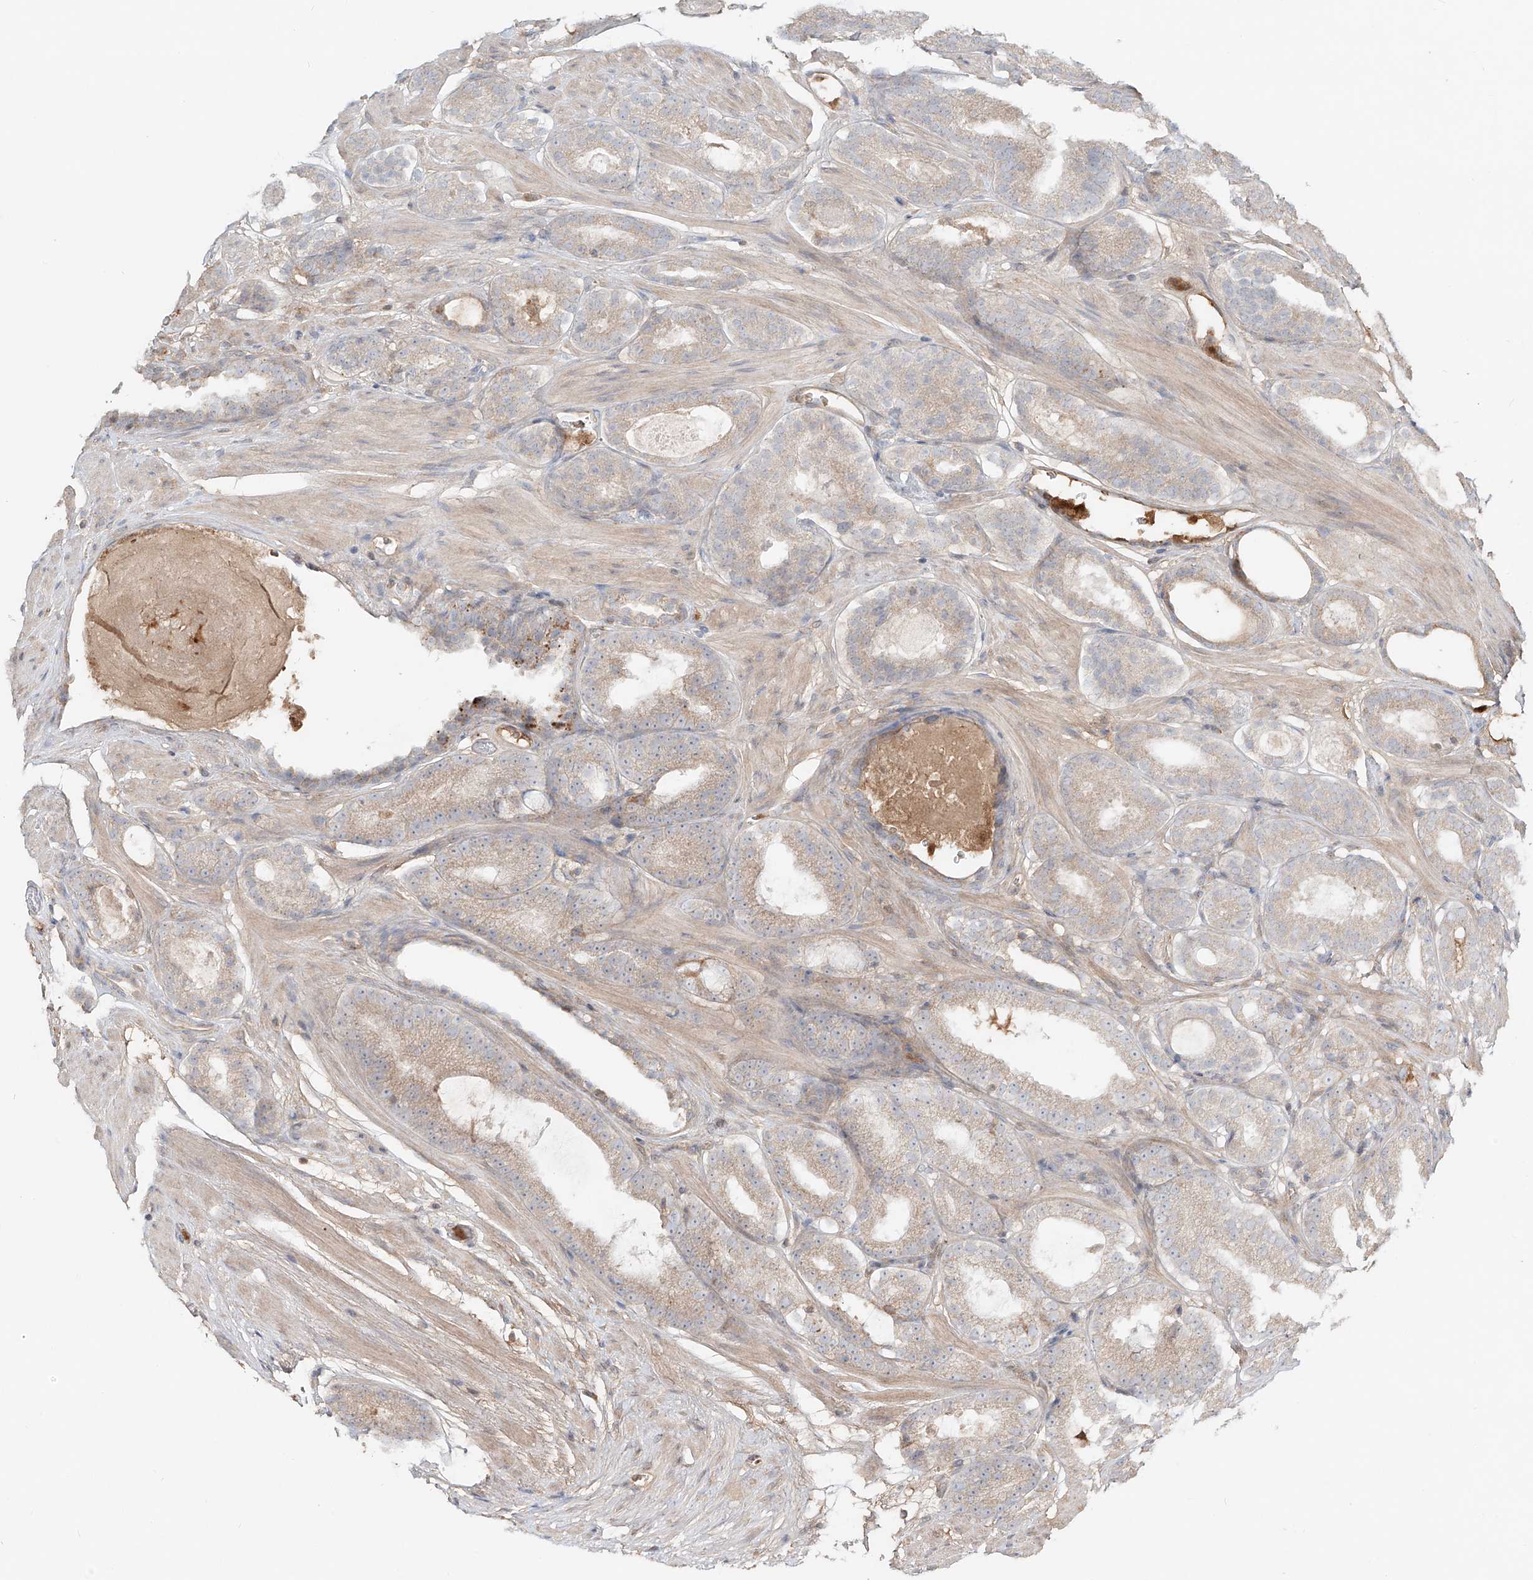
{"staining": {"intensity": "weak", "quantity": ">75%", "location": "cytoplasmic/membranous"}, "tissue": "prostate cancer", "cell_type": "Tumor cells", "image_type": "cancer", "snomed": [{"axis": "morphology", "description": "Adenocarcinoma, Low grade"}, {"axis": "topography", "description": "Prostate"}], "caption": "Weak cytoplasmic/membranous staining for a protein is appreciated in about >75% of tumor cells of prostate low-grade adenocarcinoma using IHC.", "gene": "ERO1A", "patient": {"sex": "male", "age": 69}}